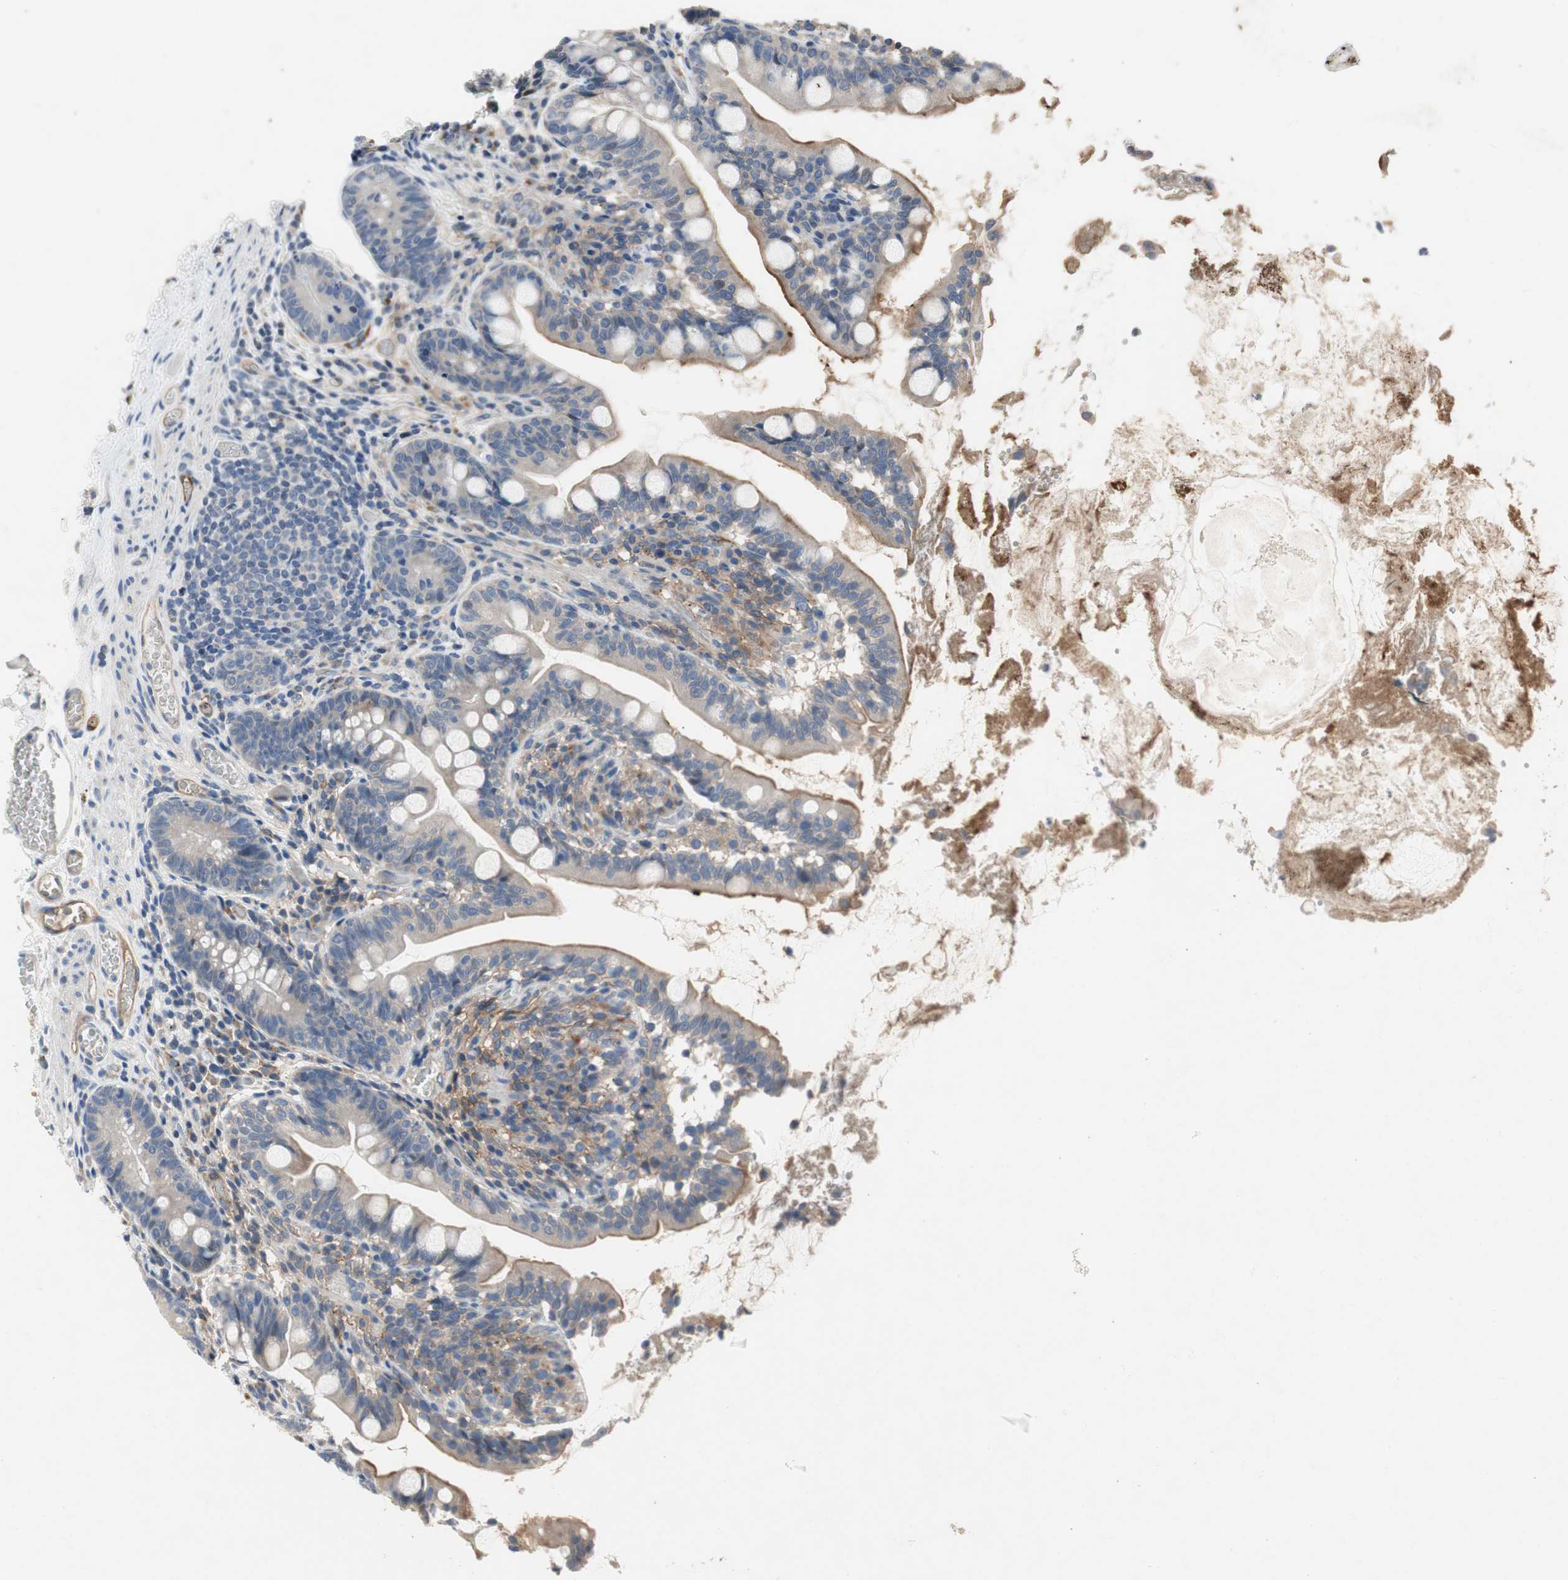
{"staining": {"intensity": "weak", "quantity": "25%-75%", "location": "cytoplasmic/membranous"}, "tissue": "small intestine", "cell_type": "Glandular cells", "image_type": "normal", "snomed": [{"axis": "morphology", "description": "Normal tissue, NOS"}, {"axis": "topography", "description": "Small intestine"}], "caption": "Immunohistochemistry of benign small intestine demonstrates low levels of weak cytoplasmic/membranous positivity in approximately 25%-75% of glandular cells. Ihc stains the protein in brown and the nuclei are stained blue.", "gene": "ALPL", "patient": {"sex": "female", "age": 56}}